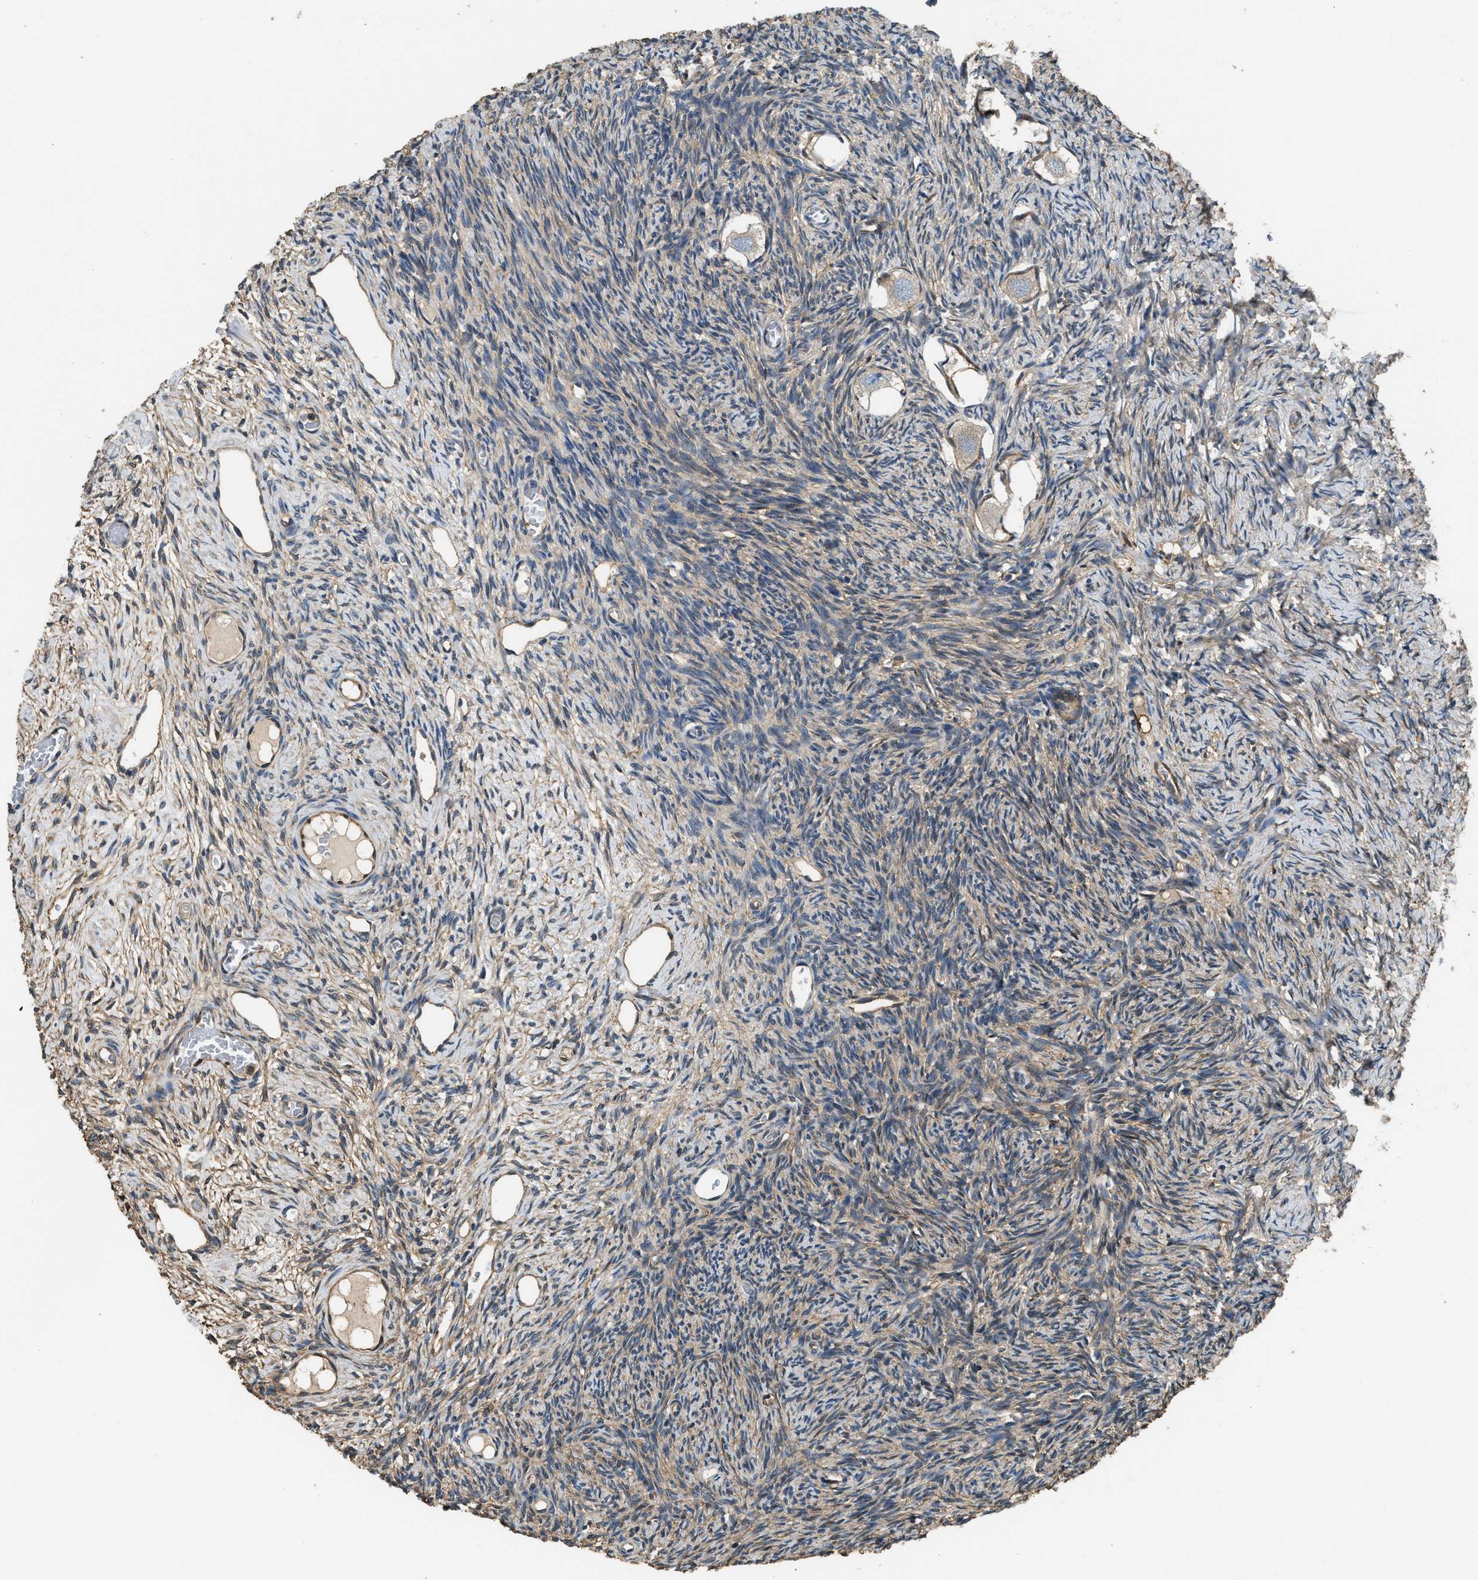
{"staining": {"intensity": "weak", "quantity": "25%-75%", "location": "cytoplasmic/membranous"}, "tissue": "ovary", "cell_type": "Follicle cells", "image_type": "normal", "snomed": [{"axis": "morphology", "description": "Normal tissue, NOS"}, {"axis": "topography", "description": "Ovary"}], "caption": "A high-resolution image shows immunohistochemistry staining of normal ovary, which displays weak cytoplasmic/membranous staining in about 25%-75% of follicle cells.", "gene": "ANXA3", "patient": {"sex": "female", "age": 27}}